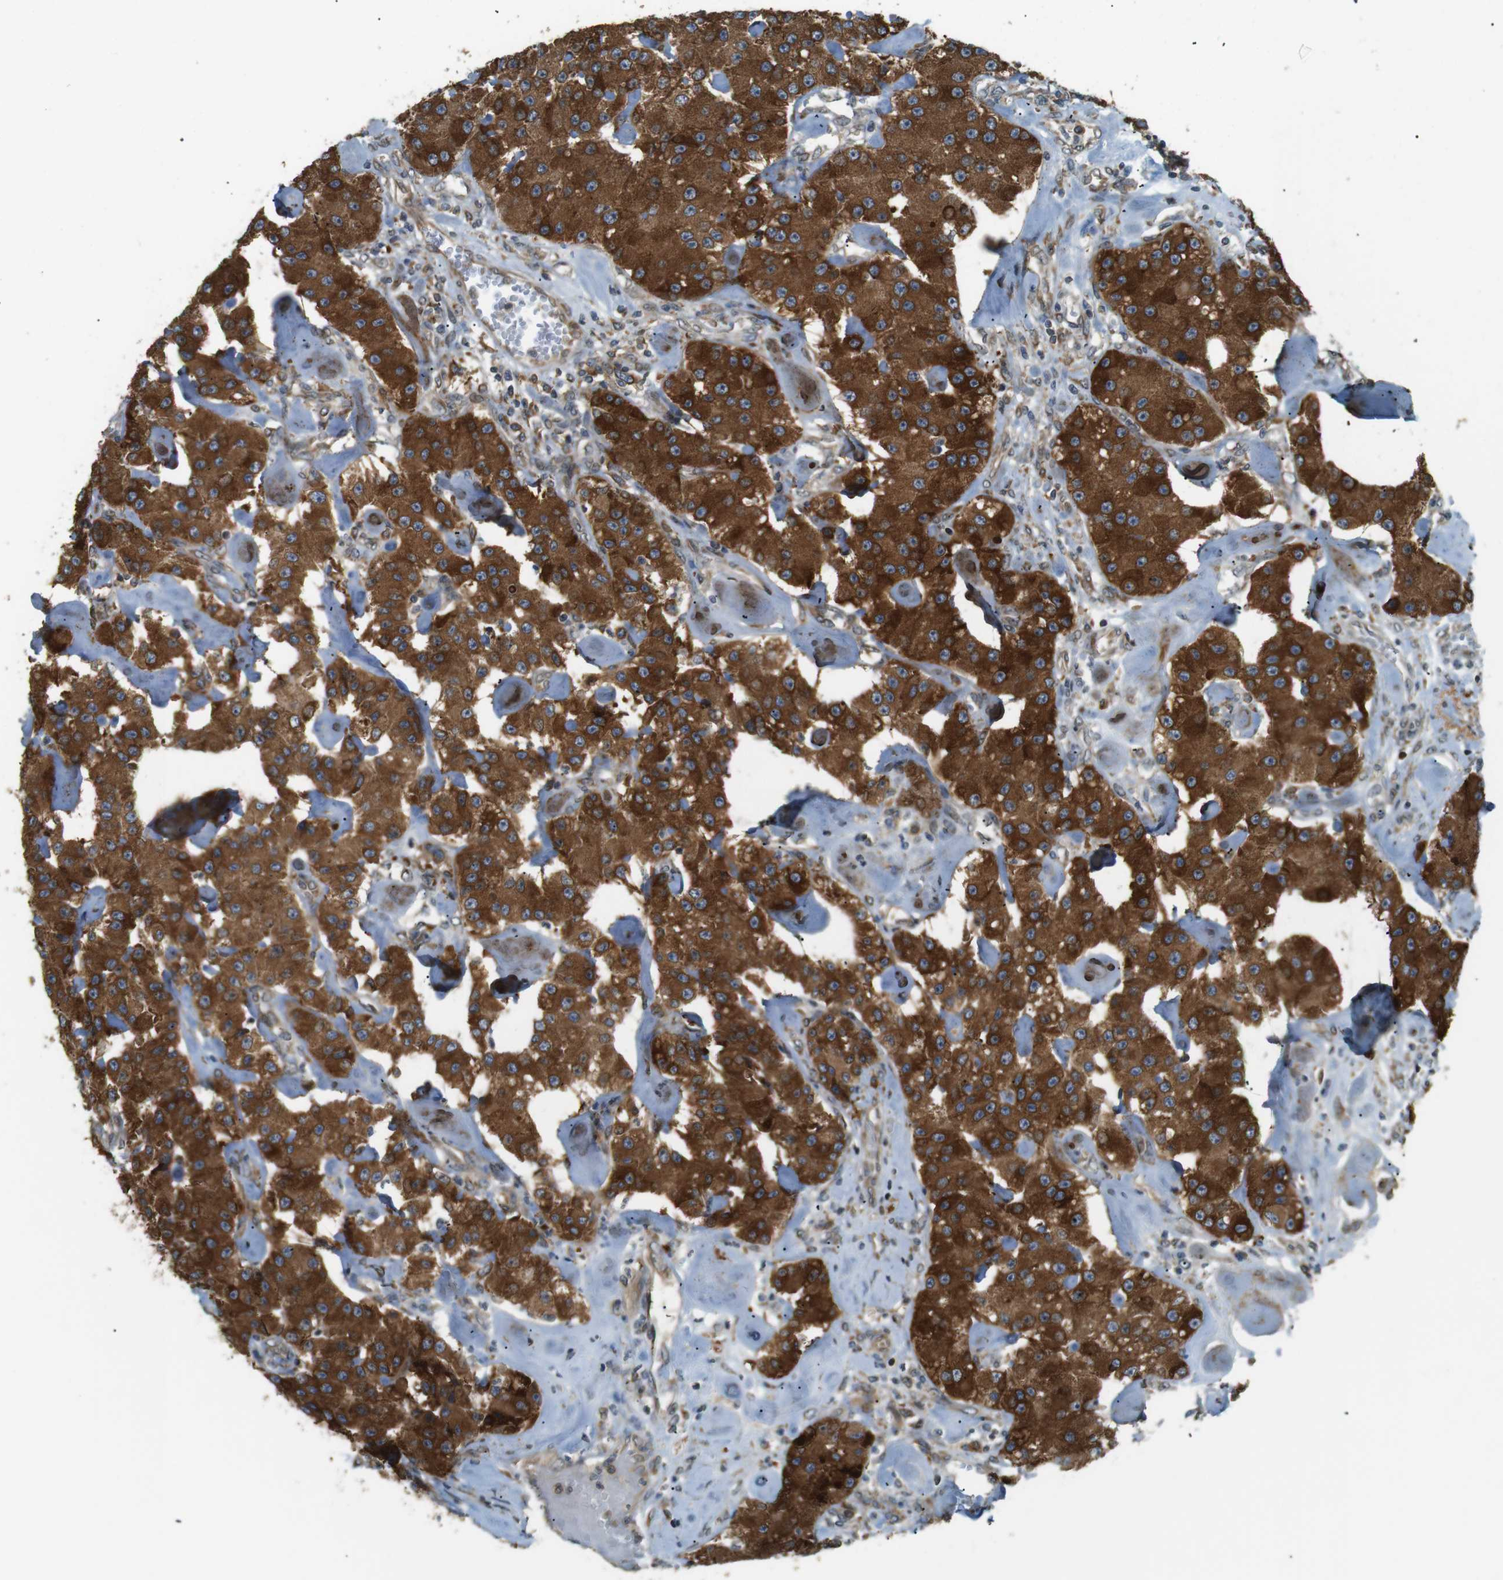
{"staining": {"intensity": "strong", "quantity": ">75%", "location": "cytoplasmic/membranous"}, "tissue": "carcinoid", "cell_type": "Tumor cells", "image_type": "cancer", "snomed": [{"axis": "morphology", "description": "Carcinoid, malignant, NOS"}, {"axis": "topography", "description": "Pancreas"}], "caption": "Protein expression by immunohistochemistry displays strong cytoplasmic/membranous positivity in about >75% of tumor cells in carcinoid.", "gene": "TMED4", "patient": {"sex": "male", "age": 41}}